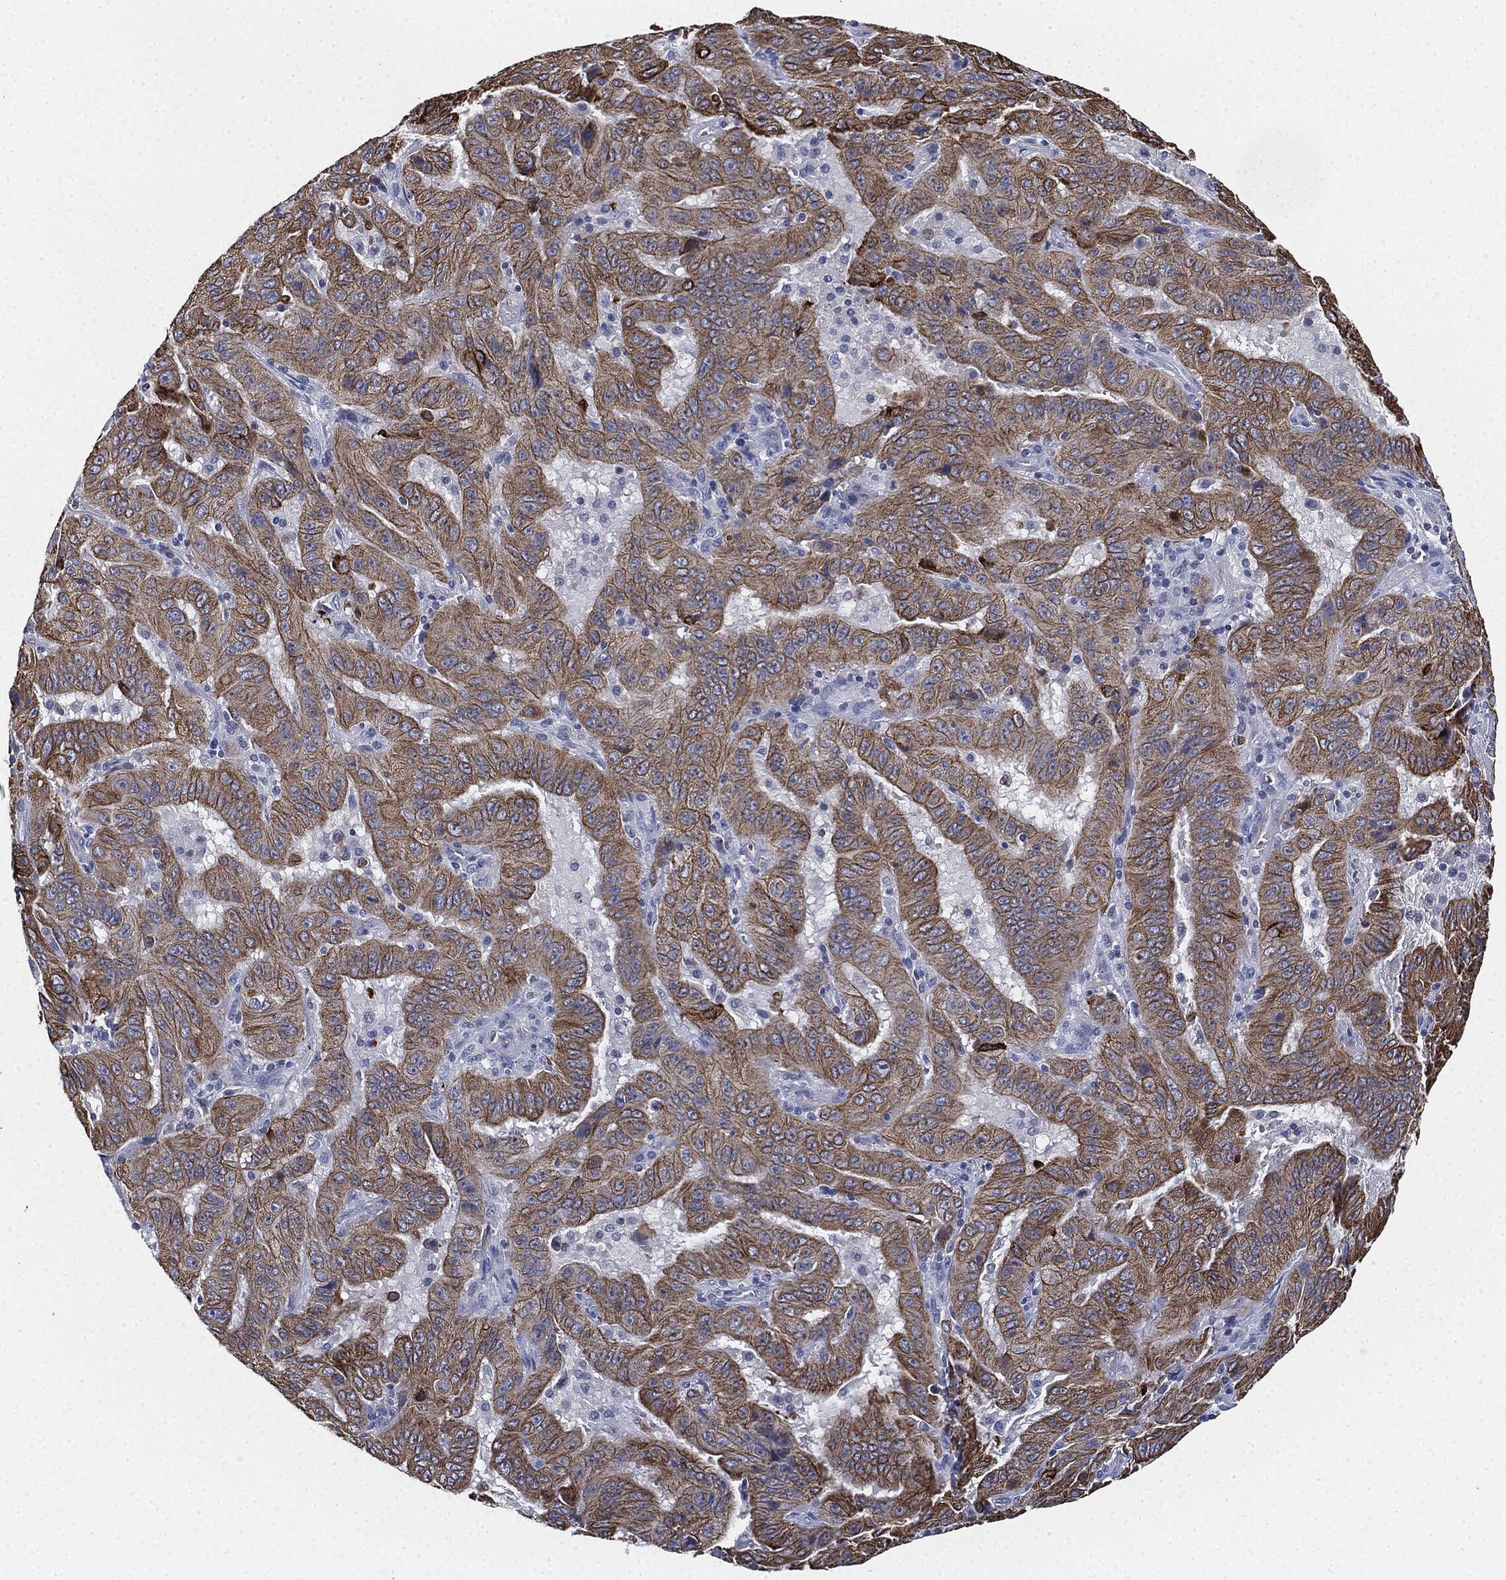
{"staining": {"intensity": "moderate", "quantity": ">75%", "location": "cytoplasmic/membranous"}, "tissue": "pancreatic cancer", "cell_type": "Tumor cells", "image_type": "cancer", "snomed": [{"axis": "morphology", "description": "Adenocarcinoma, NOS"}, {"axis": "topography", "description": "Pancreas"}], "caption": "The histopathology image reveals a brown stain indicating the presence of a protein in the cytoplasmic/membranous of tumor cells in pancreatic cancer (adenocarcinoma).", "gene": "SHROOM2", "patient": {"sex": "male", "age": 63}}